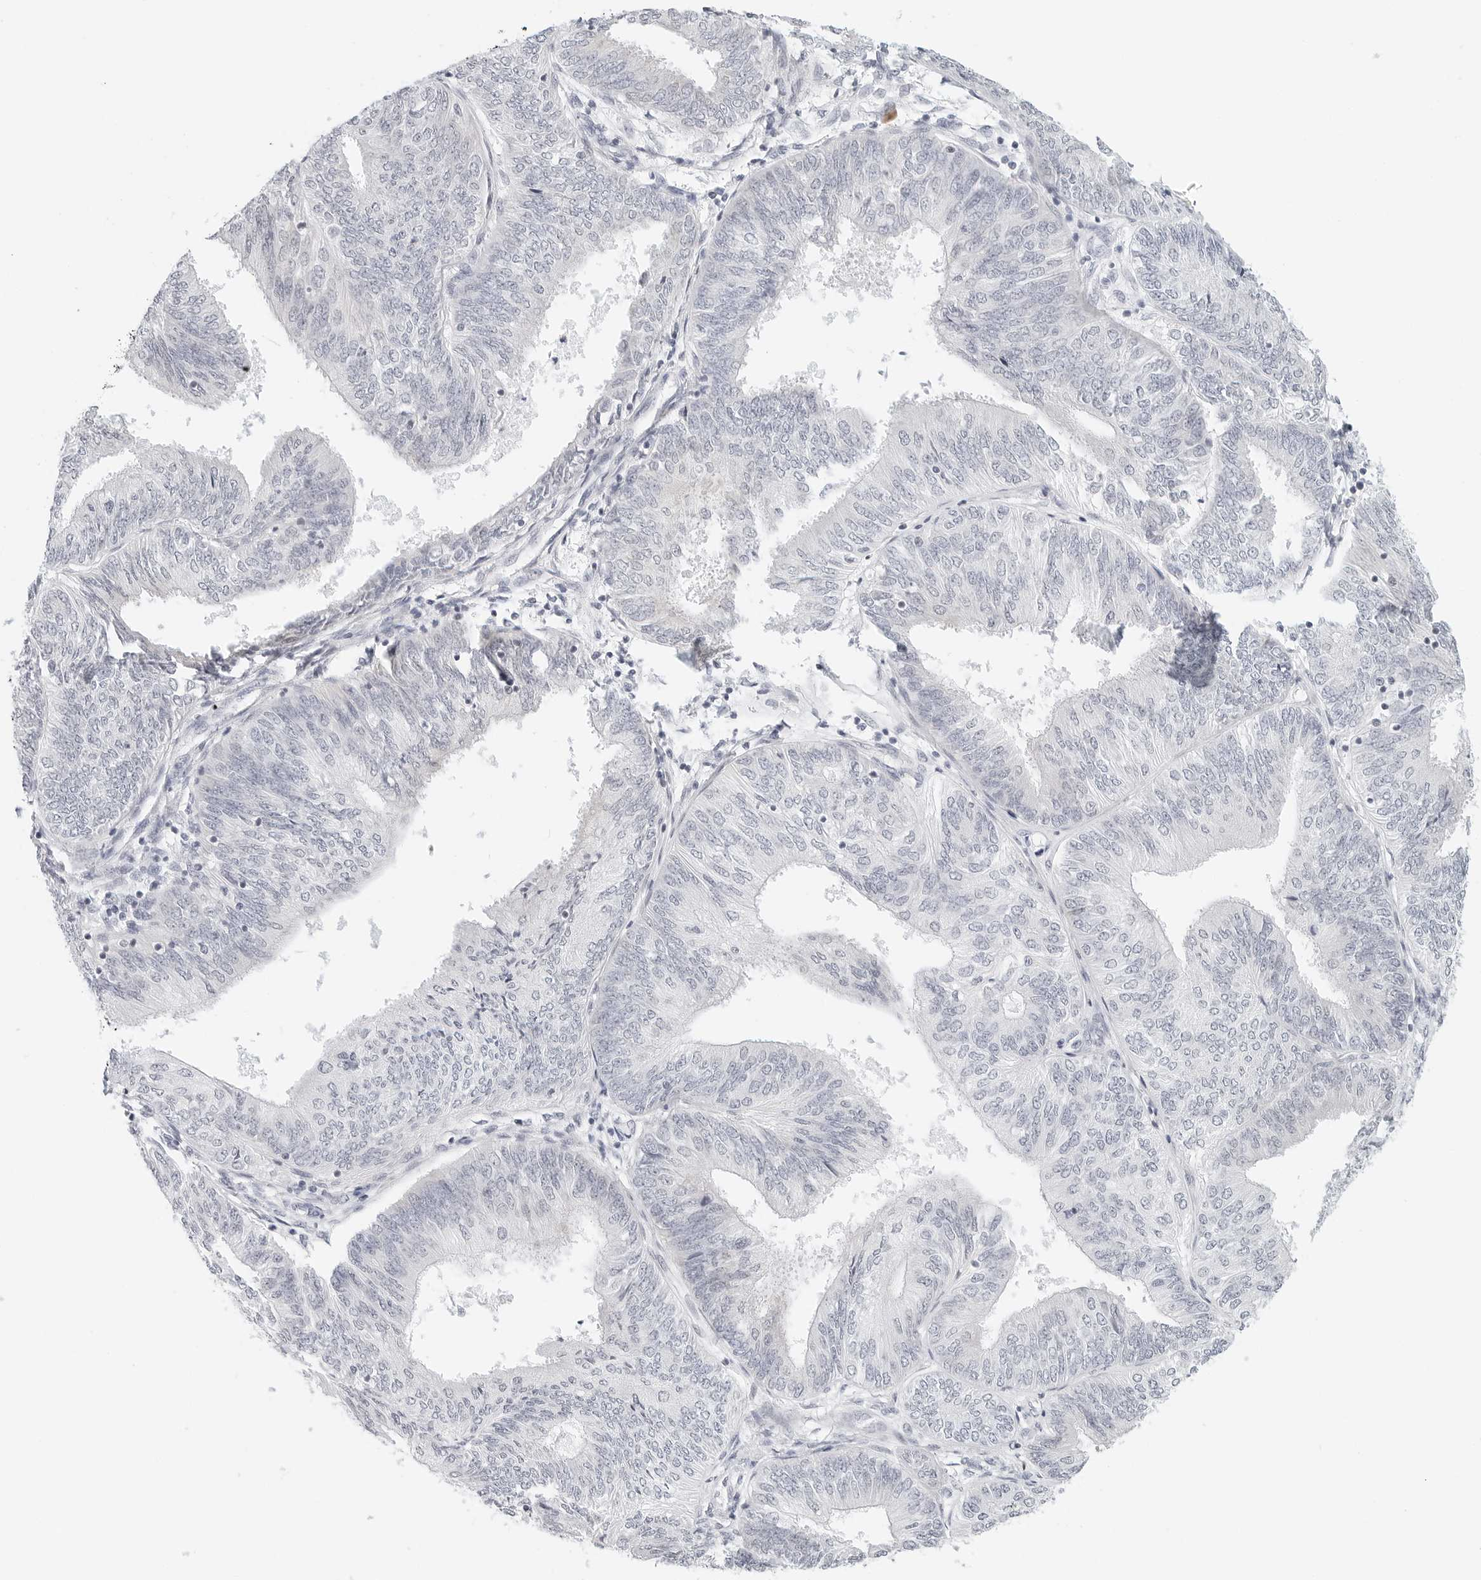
{"staining": {"intensity": "negative", "quantity": "none", "location": "none"}, "tissue": "endometrial cancer", "cell_type": "Tumor cells", "image_type": "cancer", "snomed": [{"axis": "morphology", "description": "Adenocarcinoma, NOS"}, {"axis": "topography", "description": "Endometrium"}], "caption": "High power microscopy micrograph of an immunohistochemistry (IHC) micrograph of endometrial cancer (adenocarcinoma), revealing no significant positivity in tumor cells.", "gene": "PARP10", "patient": {"sex": "female", "age": 58}}